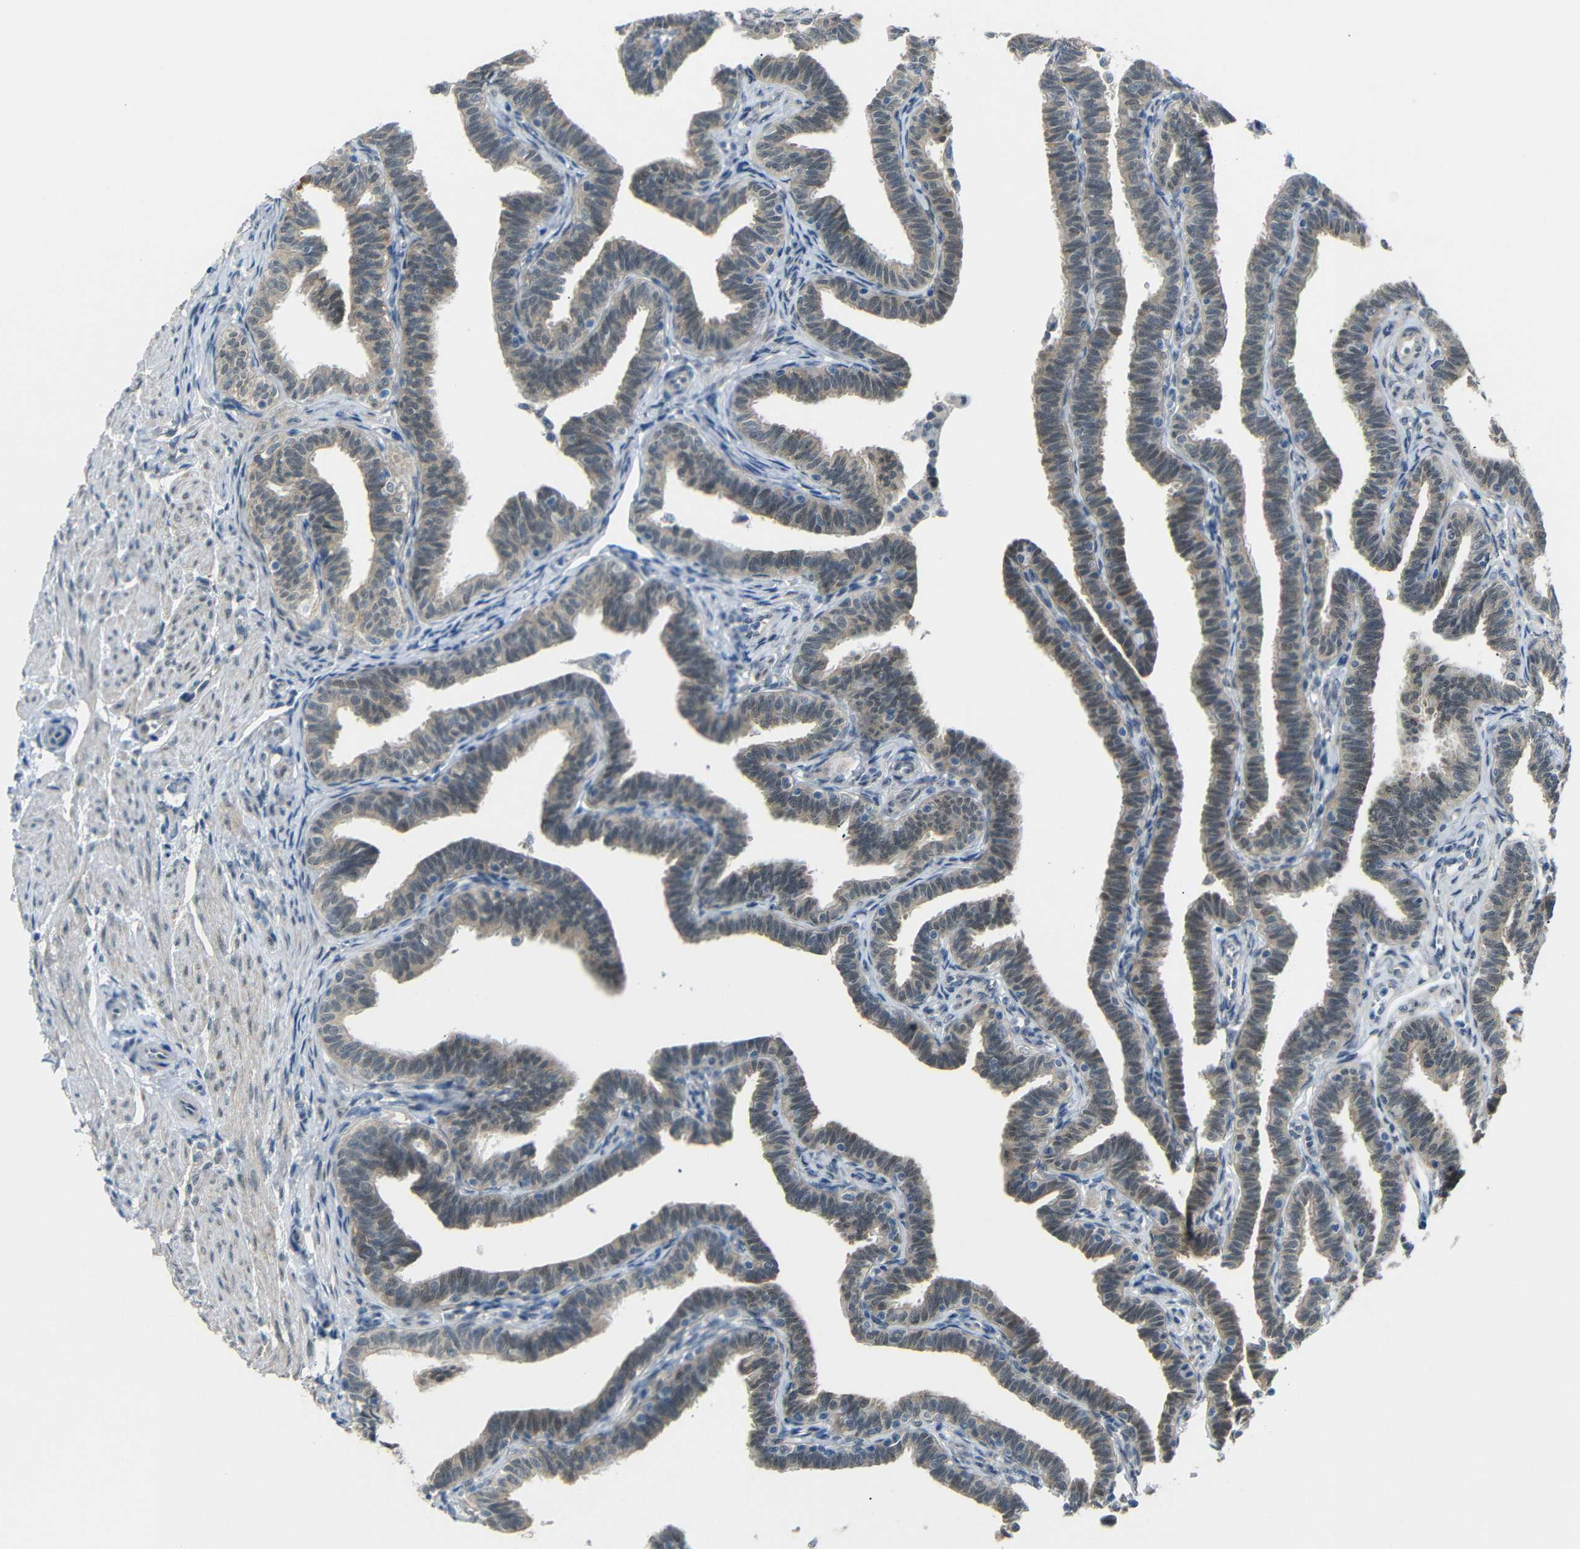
{"staining": {"intensity": "moderate", "quantity": "25%-75%", "location": "nuclear"}, "tissue": "fallopian tube", "cell_type": "Glandular cells", "image_type": "normal", "snomed": [{"axis": "morphology", "description": "Normal tissue, NOS"}, {"axis": "topography", "description": "Fallopian tube"}, {"axis": "topography", "description": "Ovary"}], "caption": "Moderate nuclear protein expression is present in approximately 25%-75% of glandular cells in fallopian tube. Nuclei are stained in blue.", "gene": "GPR158", "patient": {"sex": "female", "age": 23}}